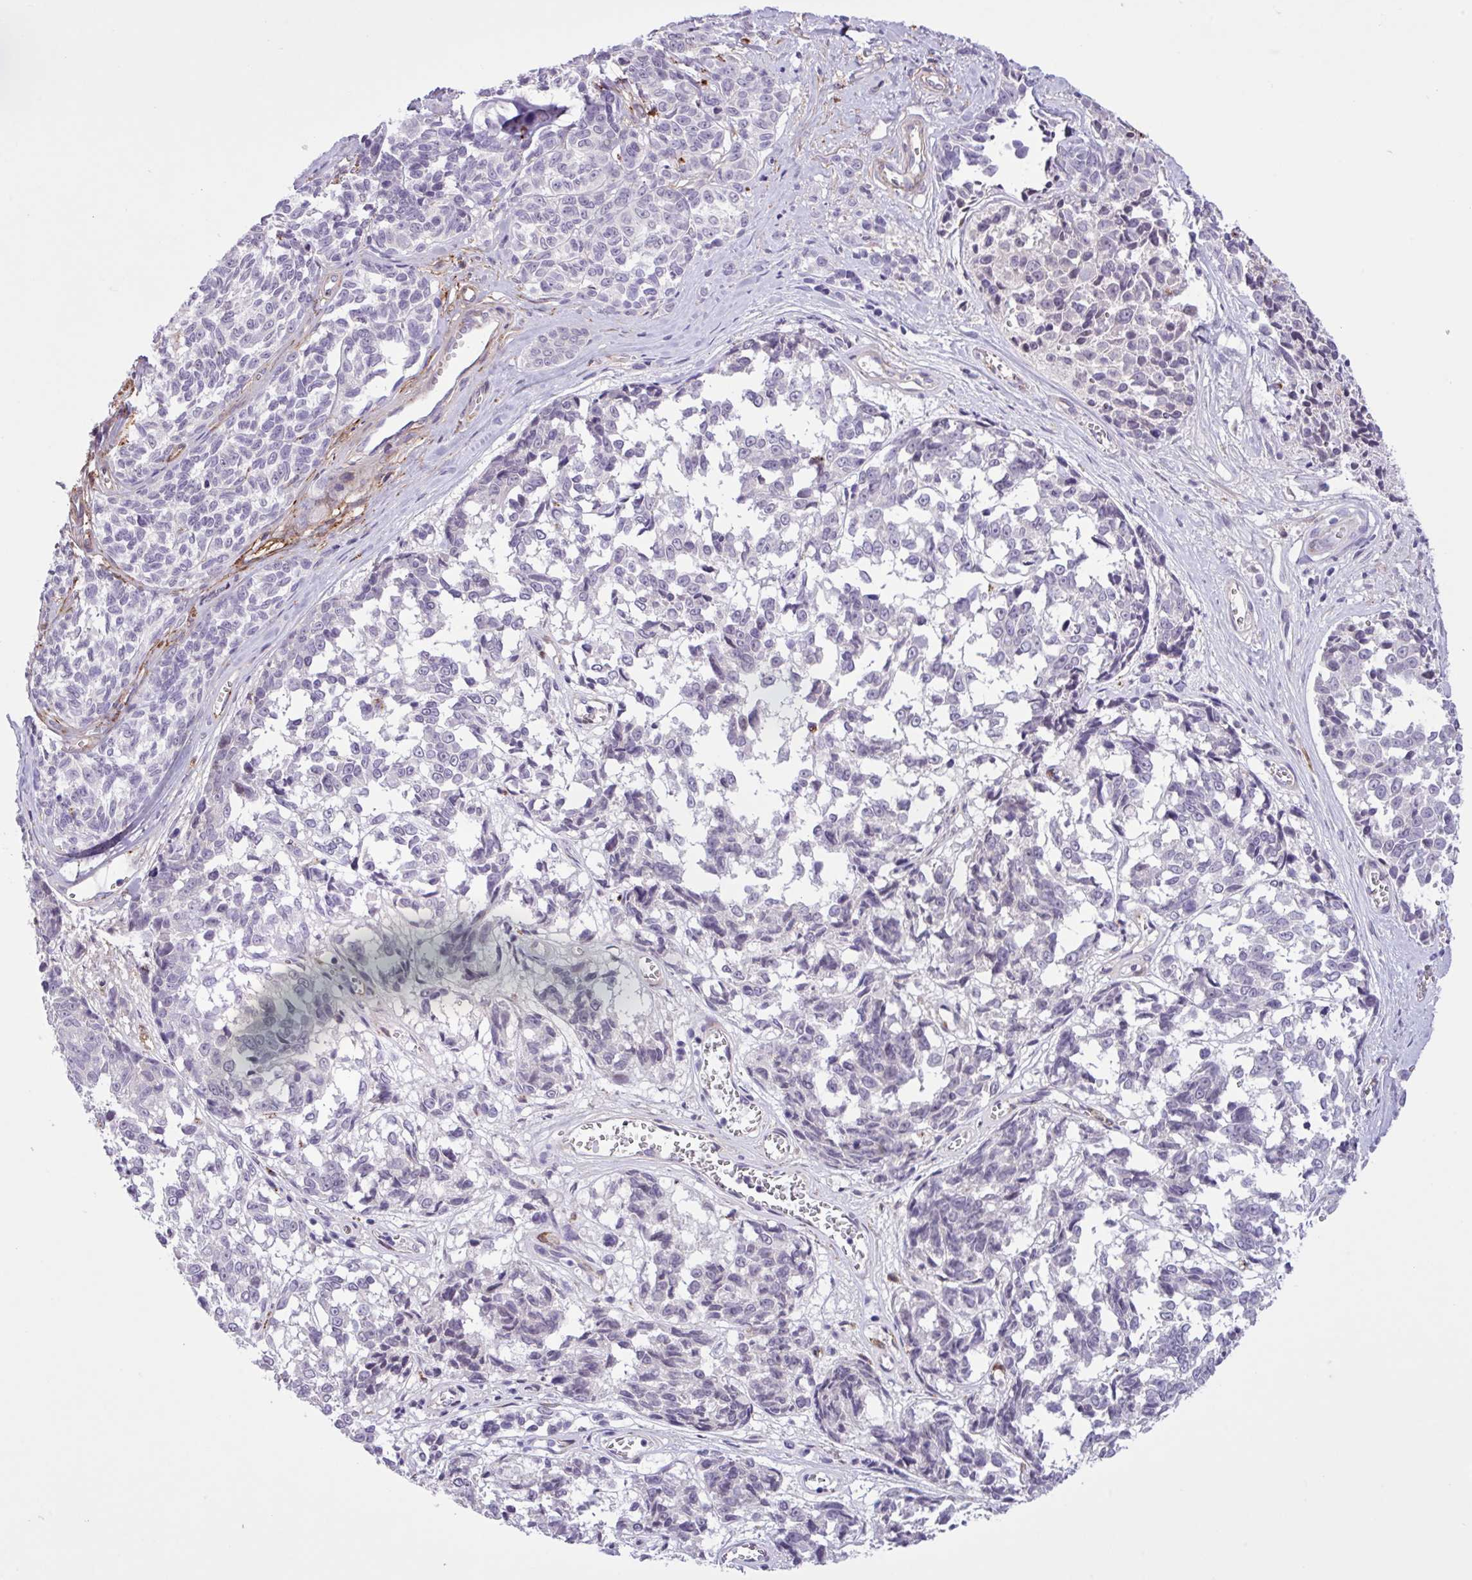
{"staining": {"intensity": "negative", "quantity": "none", "location": "none"}, "tissue": "melanoma", "cell_type": "Tumor cells", "image_type": "cancer", "snomed": [{"axis": "morphology", "description": "Malignant melanoma, NOS"}, {"axis": "topography", "description": "Skin"}], "caption": "DAB (3,3'-diaminobenzidine) immunohistochemical staining of human melanoma shows no significant expression in tumor cells.", "gene": "CD248", "patient": {"sex": "female", "age": 64}}